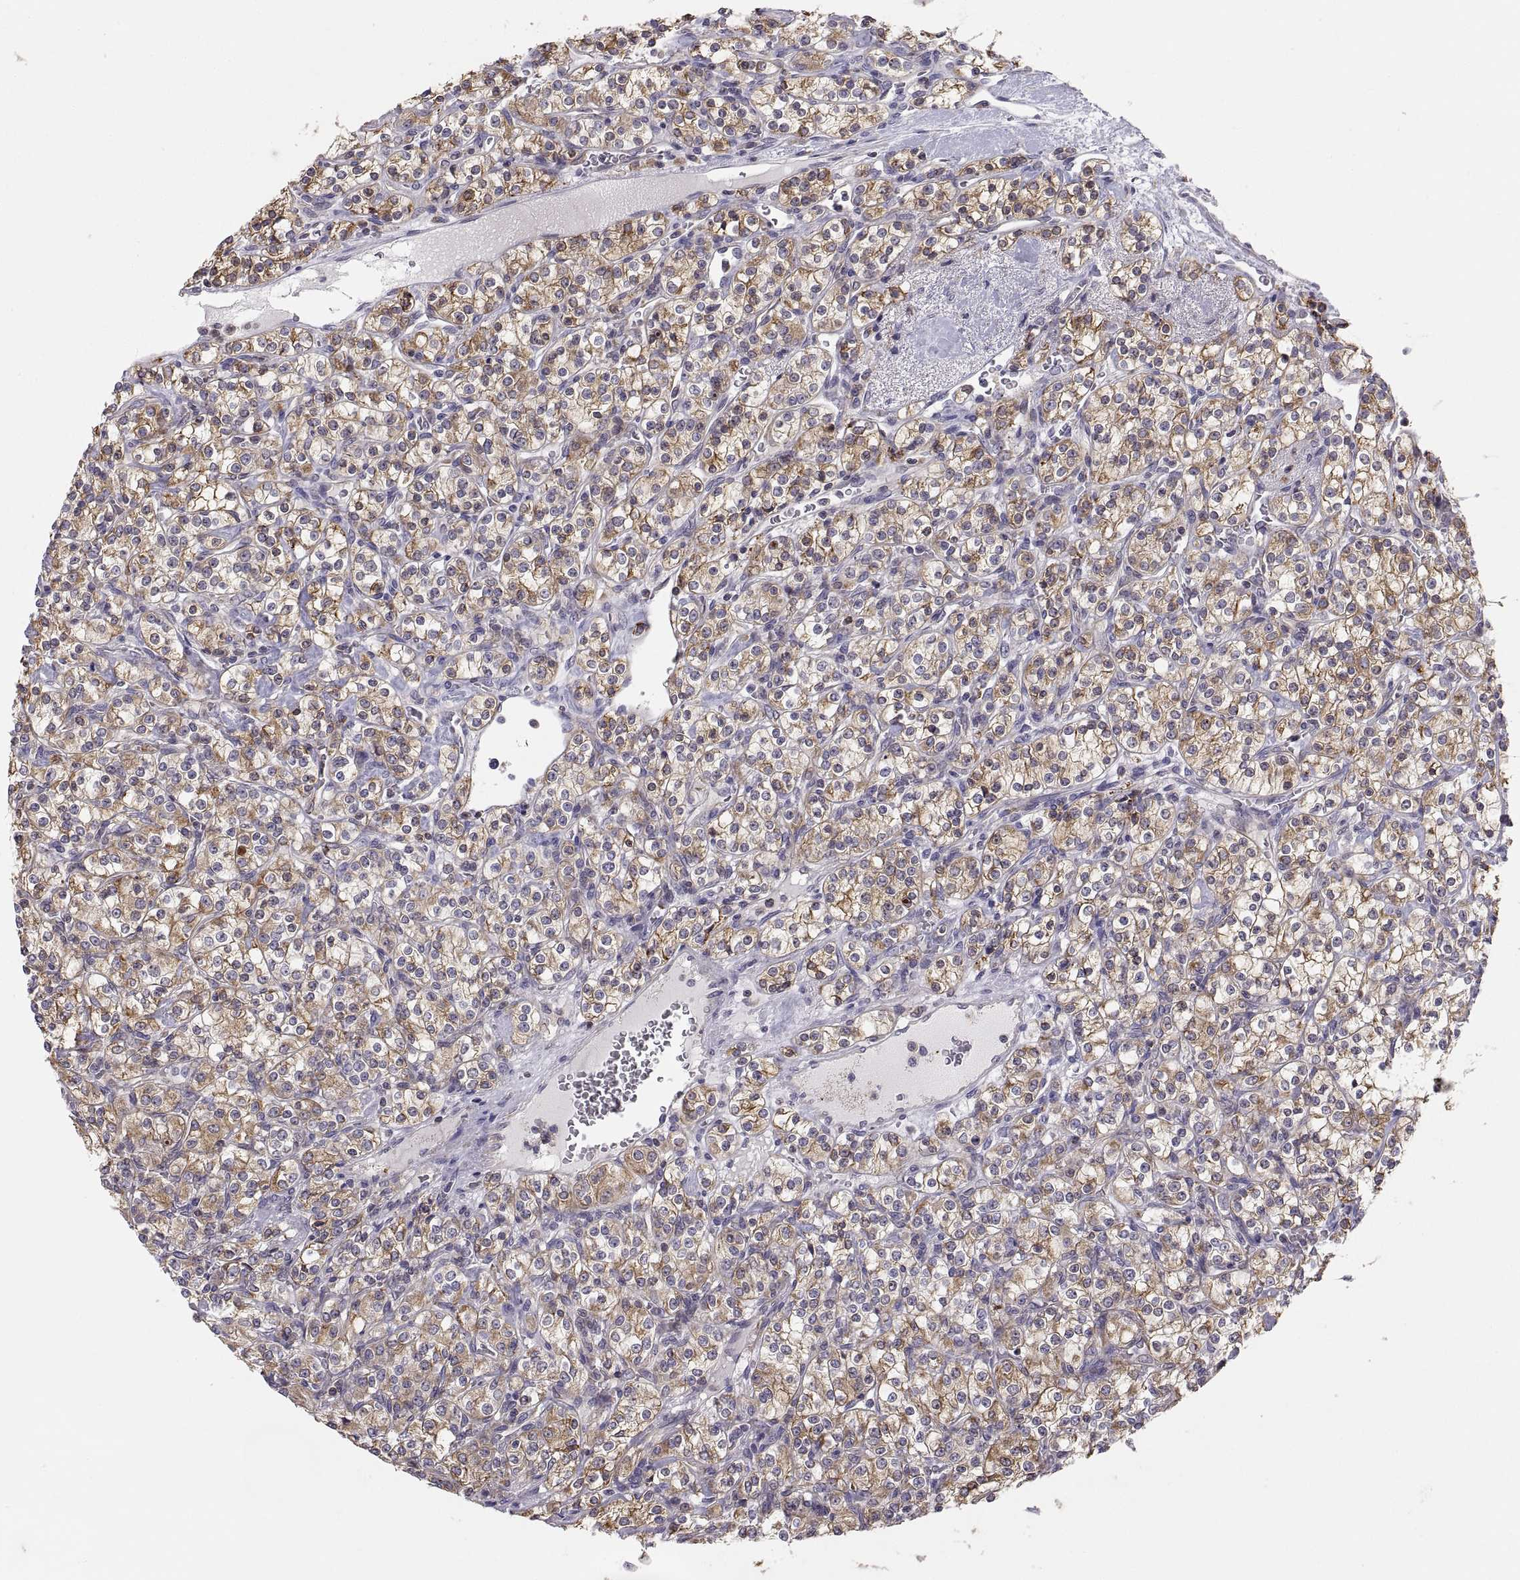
{"staining": {"intensity": "moderate", "quantity": ">75%", "location": "cytoplasmic/membranous"}, "tissue": "renal cancer", "cell_type": "Tumor cells", "image_type": "cancer", "snomed": [{"axis": "morphology", "description": "Adenocarcinoma, NOS"}, {"axis": "topography", "description": "Kidney"}], "caption": "Human renal adenocarcinoma stained with a protein marker shows moderate staining in tumor cells.", "gene": "ERO1A", "patient": {"sex": "male", "age": 77}}